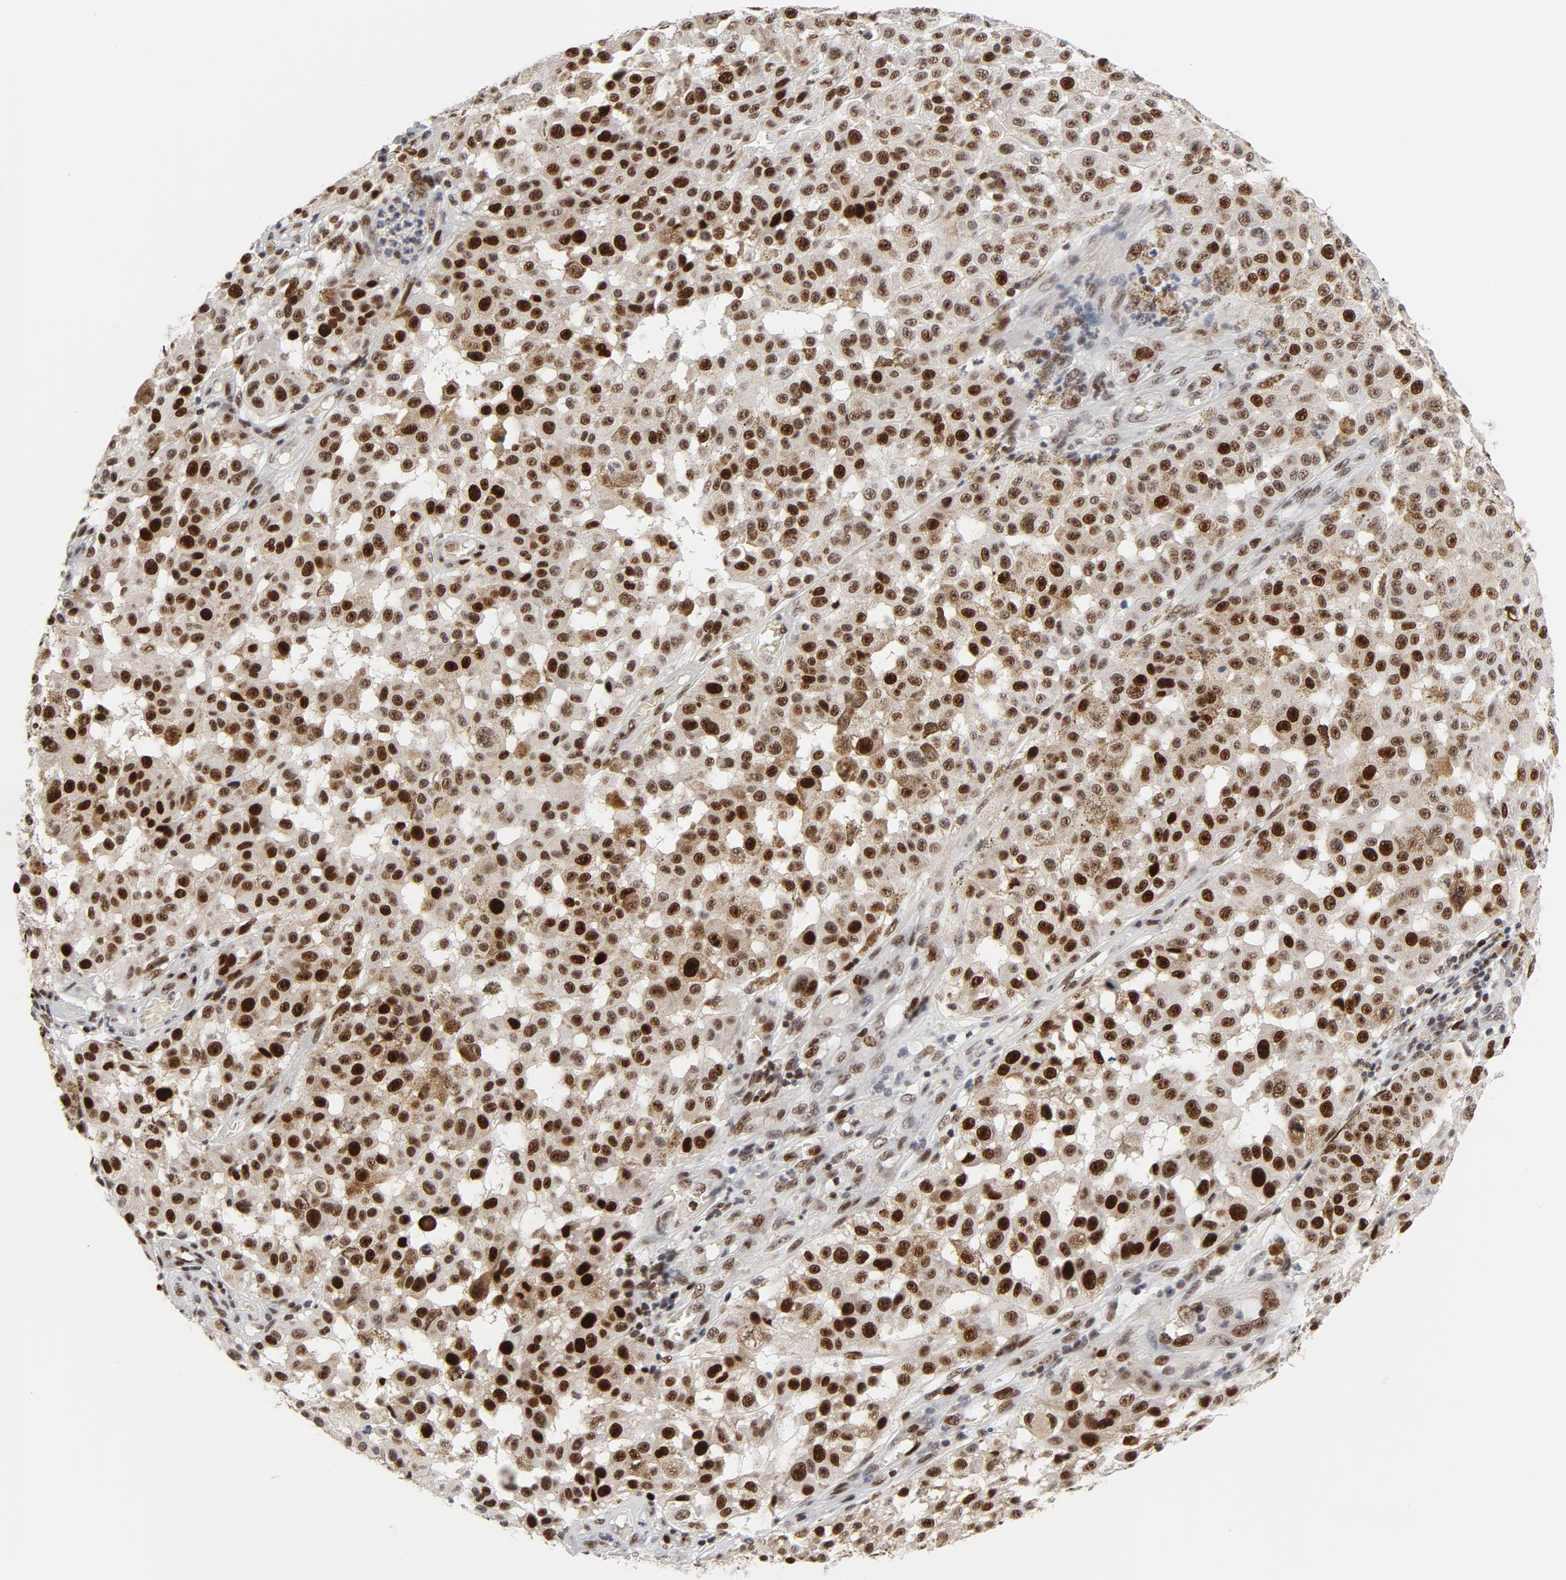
{"staining": {"intensity": "moderate", "quantity": "25%-75%", "location": "nuclear"}, "tissue": "melanoma", "cell_type": "Tumor cells", "image_type": "cancer", "snomed": [{"axis": "morphology", "description": "Malignant melanoma, NOS"}, {"axis": "topography", "description": "Skin"}], "caption": "Immunohistochemical staining of human melanoma reveals medium levels of moderate nuclear protein positivity in approximately 25%-75% of tumor cells.", "gene": "RFC4", "patient": {"sex": "female", "age": 64}}